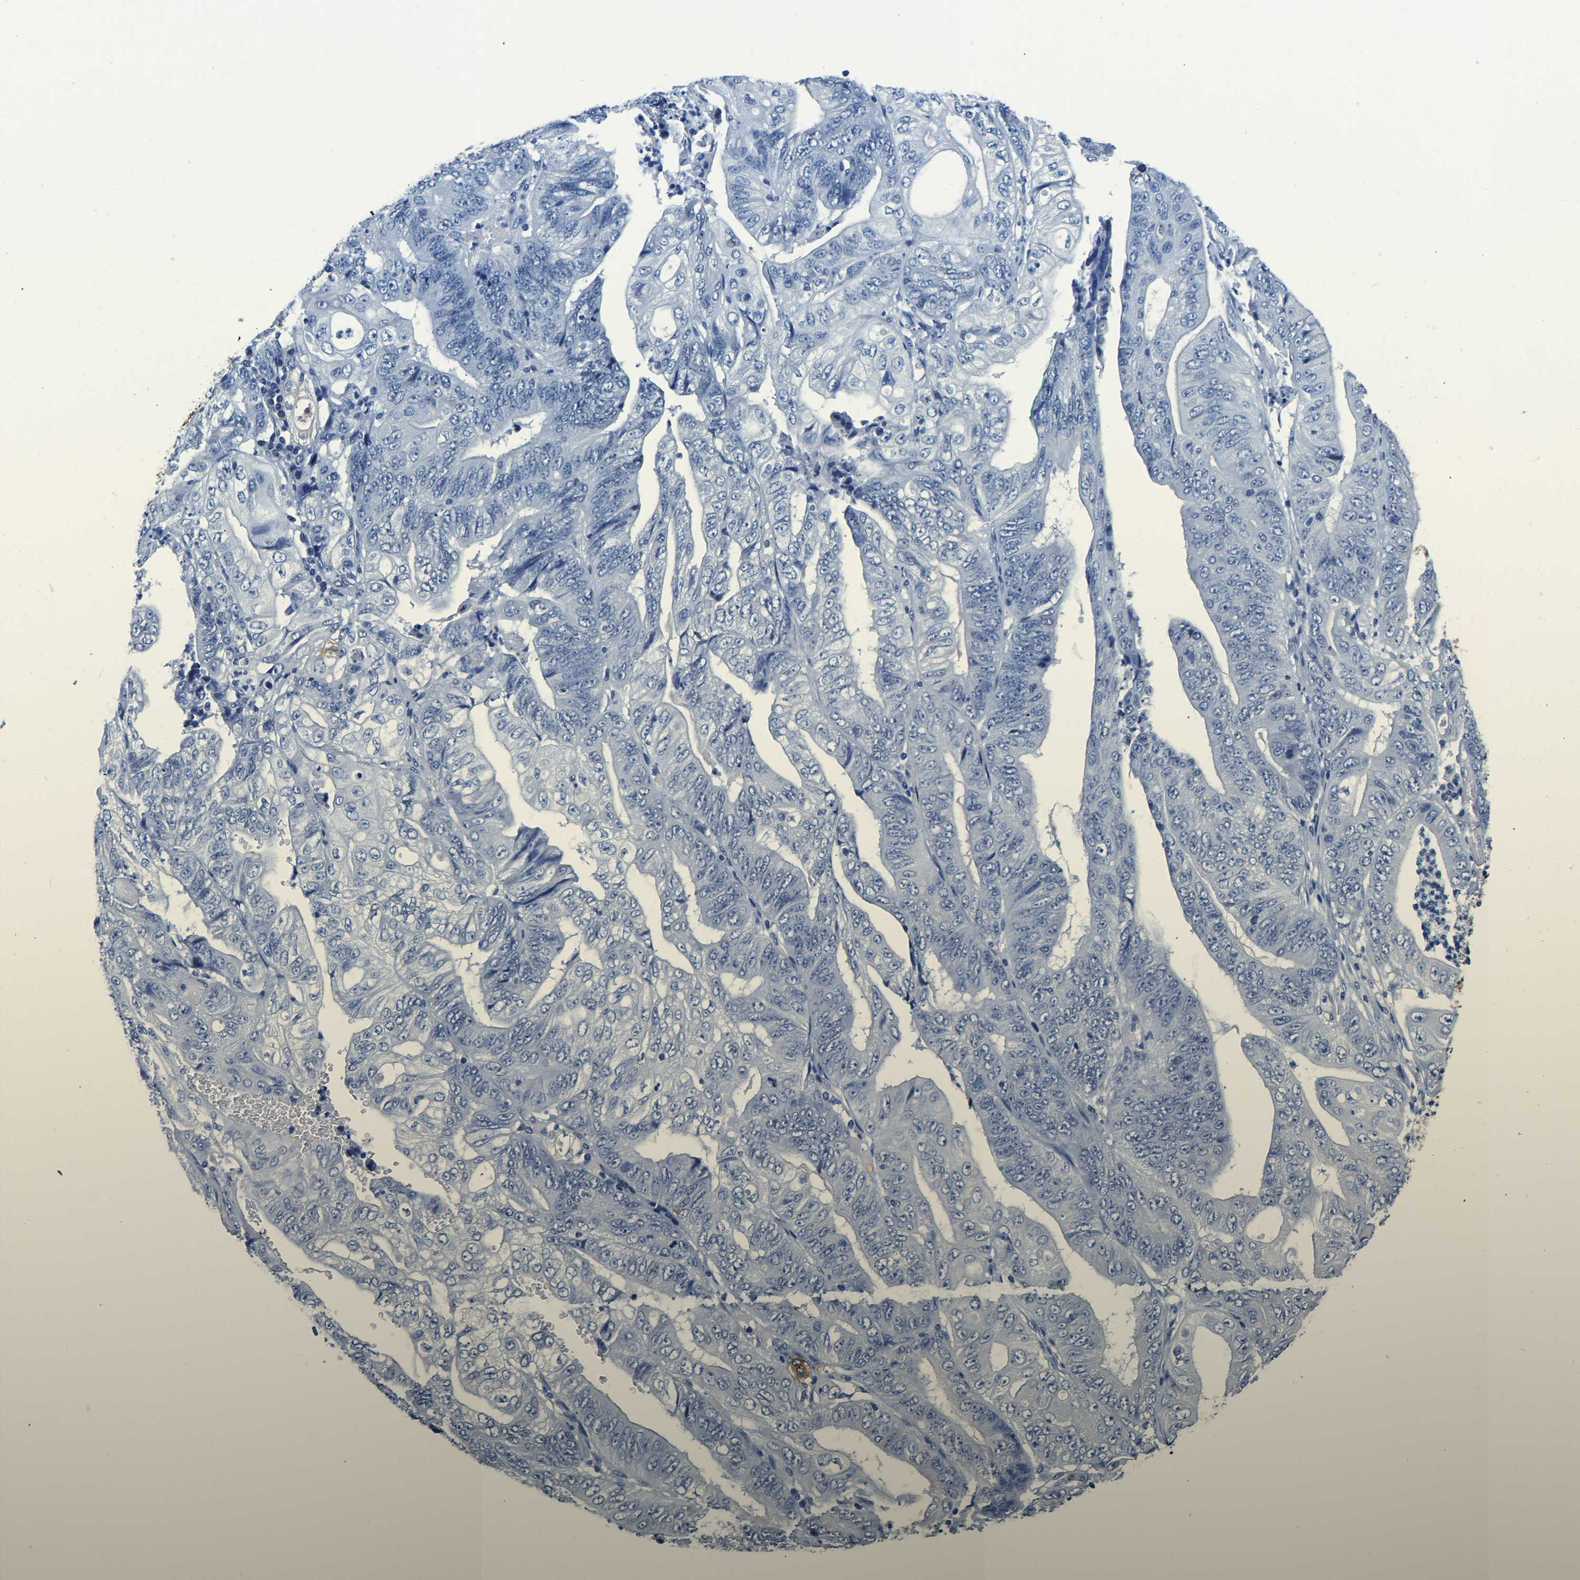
{"staining": {"intensity": "negative", "quantity": "none", "location": "none"}, "tissue": "stomach cancer", "cell_type": "Tumor cells", "image_type": "cancer", "snomed": [{"axis": "morphology", "description": "Adenocarcinoma, NOS"}, {"axis": "topography", "description": "Stomach"}], "caption": "DAB (3,3'-diaminobenzidine) immunohistochemical staining of stomach adenocarcinoma reveals no significant staining in tumor cells.", "gene": "ZDHHC13", "patient": {"sex": "female", "age": 73}}